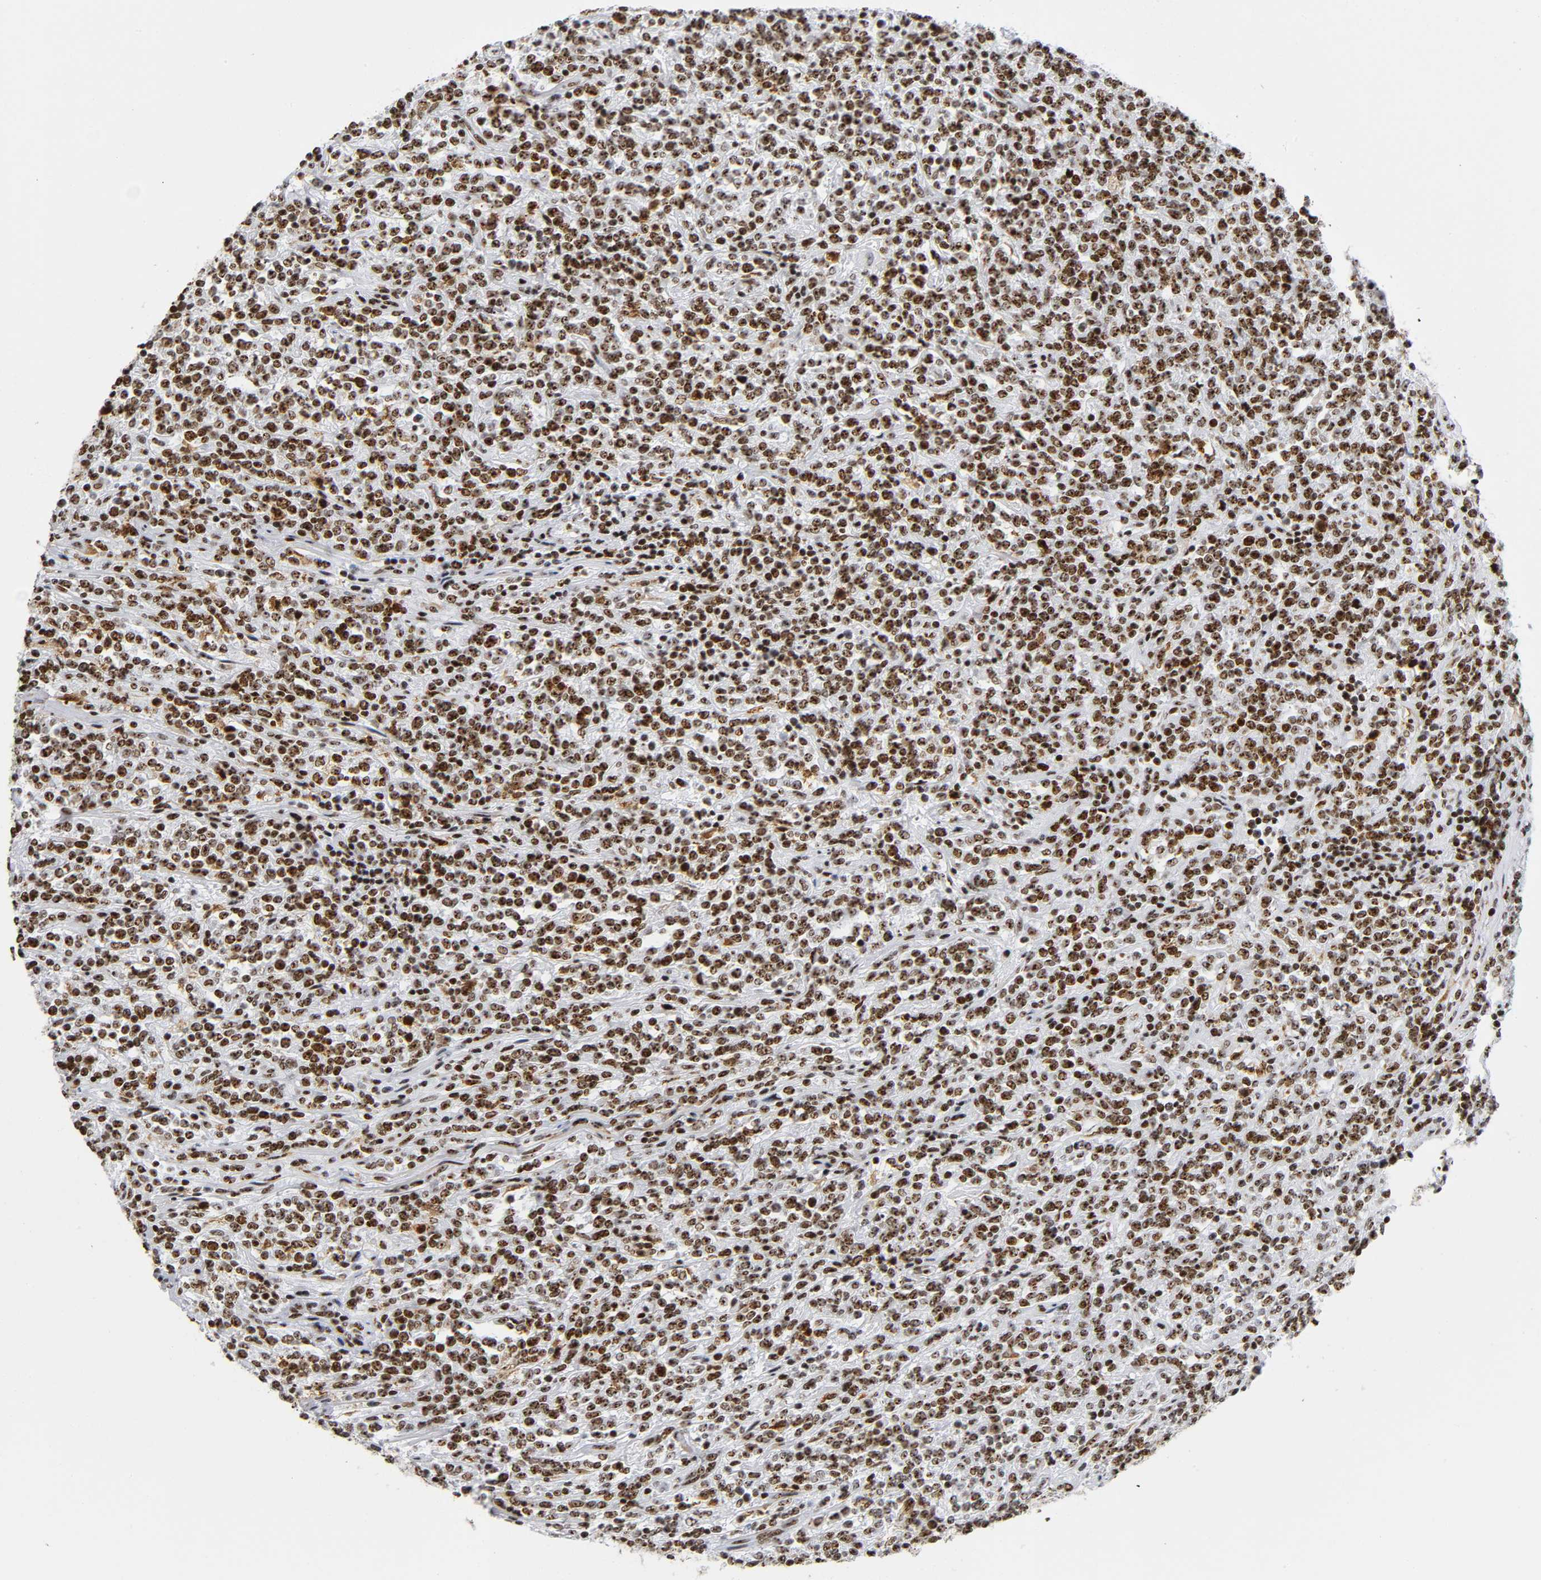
{"staining": {"intensity": "strong", "quantity": ">75%", "location": "nuclear"}, "tissue": "lymphoma", "cell_type": "Tumor cells", "image_type": "cancer", "snomed": [{"axis": "morphology", "description": "Malignant lymphoma, non-Hodgkin's type, High grade"}, {"axis": "topography", "description": "Soft tissue"}], "caption": "An image of lymphoma stained for a protein demonstrates strong nuclear brown staining in tumor cells.", "gene": "UBTF", "patient": {"sex": "male", "age": 18}}